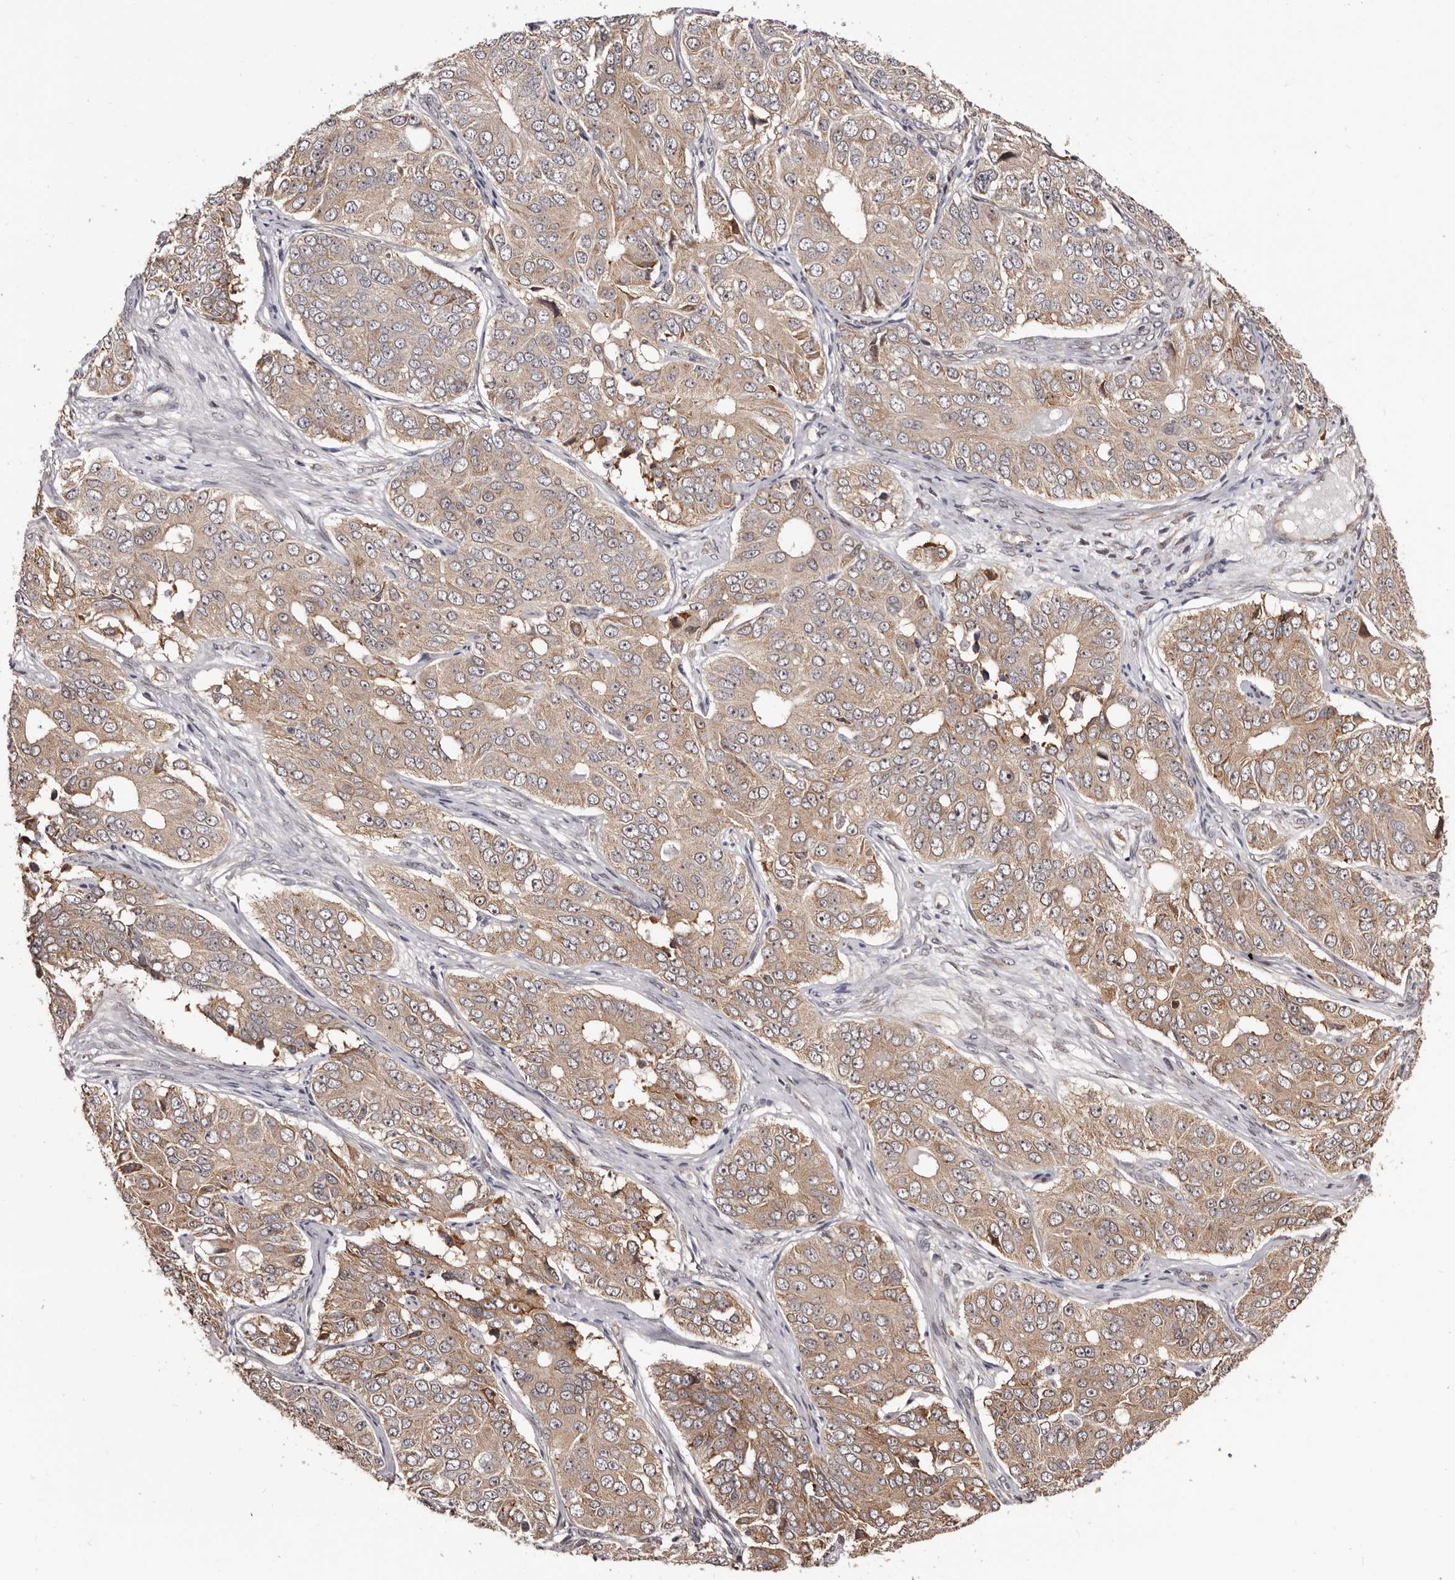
{"staining": {"intensity": "weak", "quantity": ">75%", "location": "cytoplasmic/membranous"}, "tissue": "ovarian cancer", "cell_type": "Tumor cells", "image_type": "cancer", "snomed": [{"axis": "morphology", "description": "Carcinoma, endometroid"}, {"axis": "topography", "description": "Ovary"}], "caption": "IHC (DAB (3,3'-diaminobenzidine)) staining of human ovarian cancer (endometroid carcinoma) demonstrates weak cytoplasmic/membranous protein expression in about >75% of tumor cells.", "gene": "NOL12", "patient": {"sex": "female", "age": 51}}